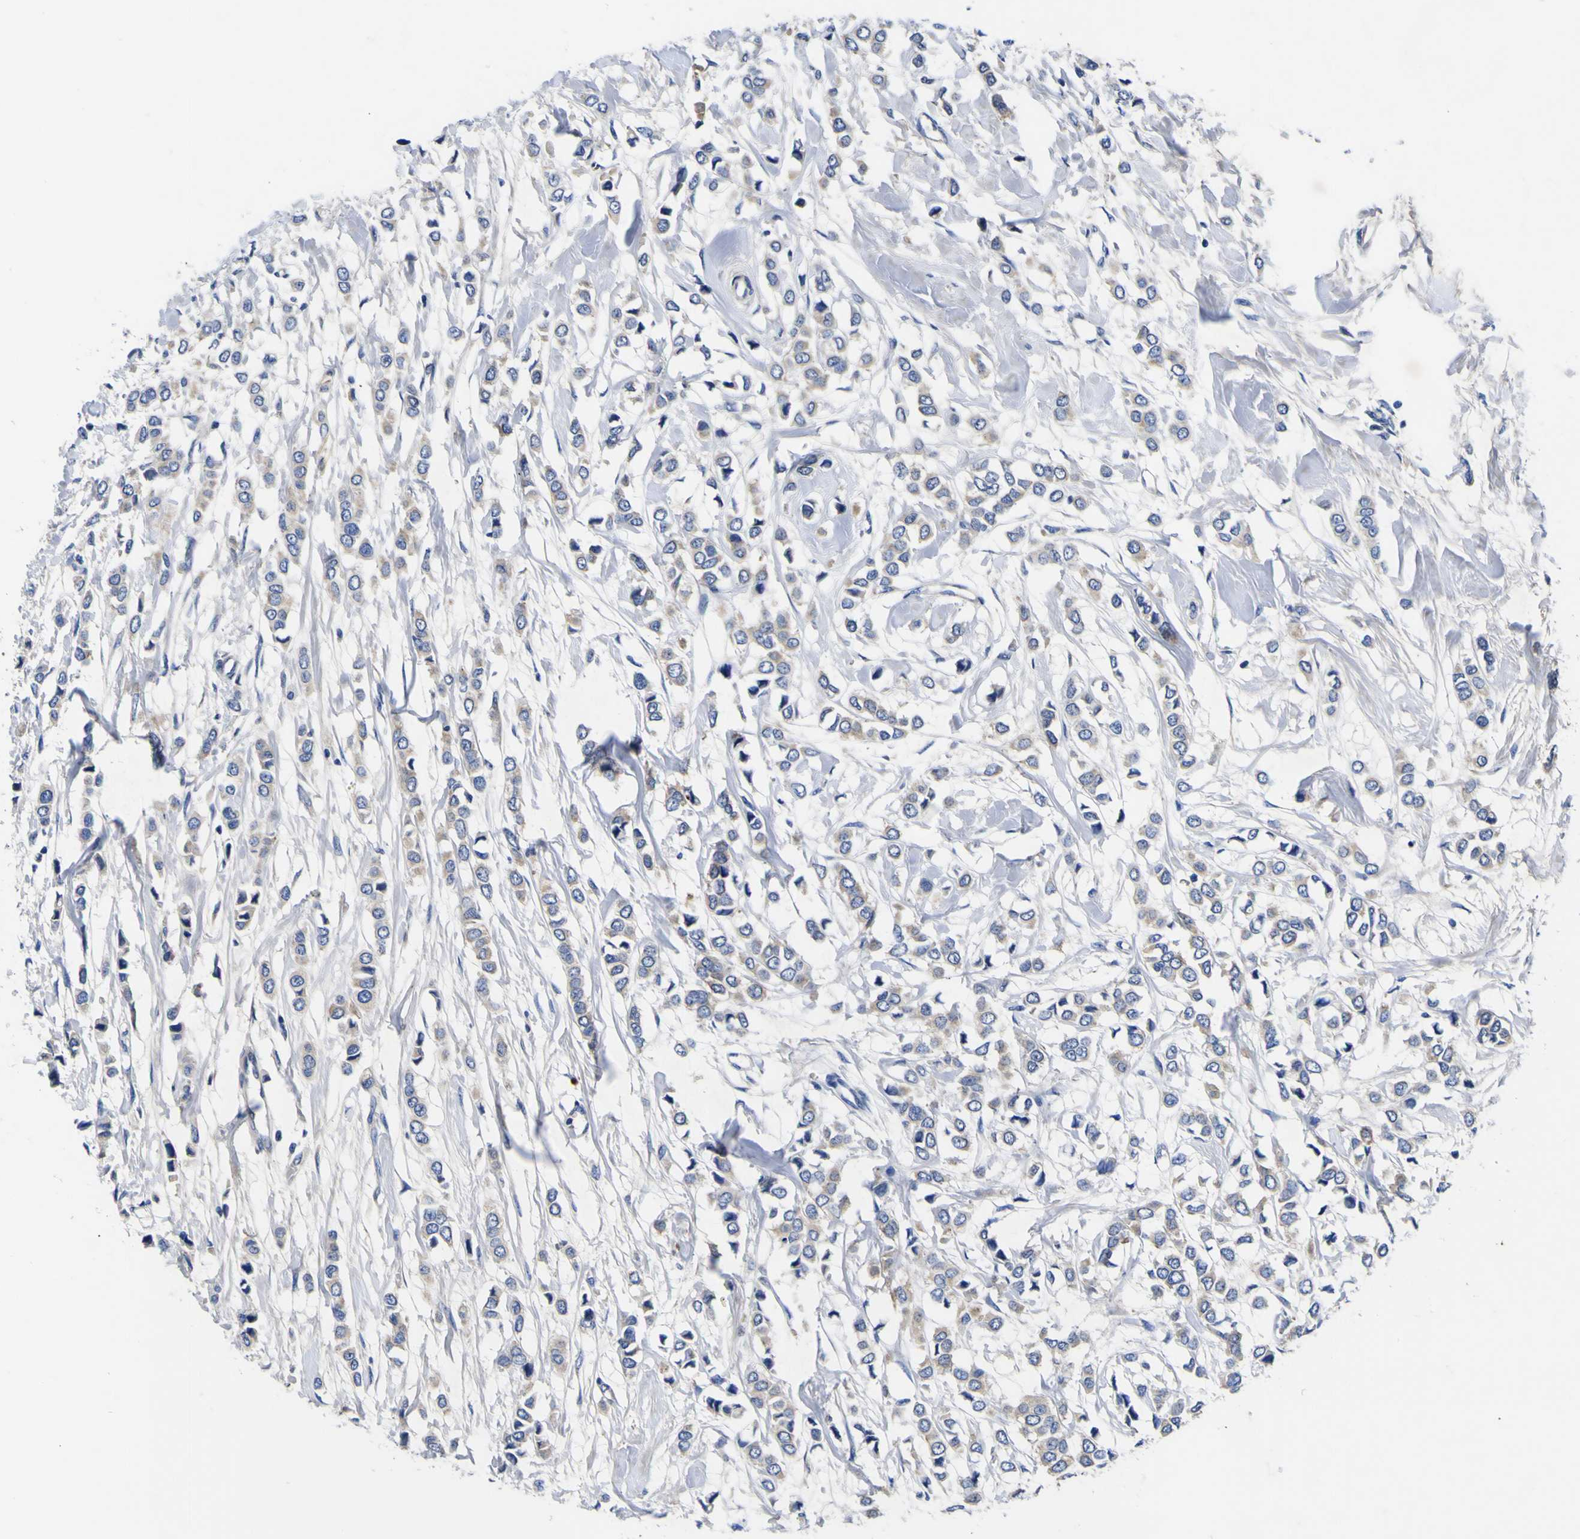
{"staining": {"intensity": "negative", "quantity": "none", "location": "none"}, "tissue": "breast cancer", "cell_type": "Tumor cells", "image_type": "cancer", "snomed": [{"axis": "morphology", "description": "Lobular carcinoma"}, {"axis": "topography", "description": "Breast"}], "caption": "DAB immunohistochemical staining of breast cancer (lobular carcinoma) reveals no significant expression in tumor cells. Brightfield microscopy of immunohistochemistry (IHC) stained with DAB (3,3'-diaminobenzidine) (brown) and hematoxylin (blue), captured at high magnification.", "gene": "VASN", "patient": {"sex": "female", "age": 51}}